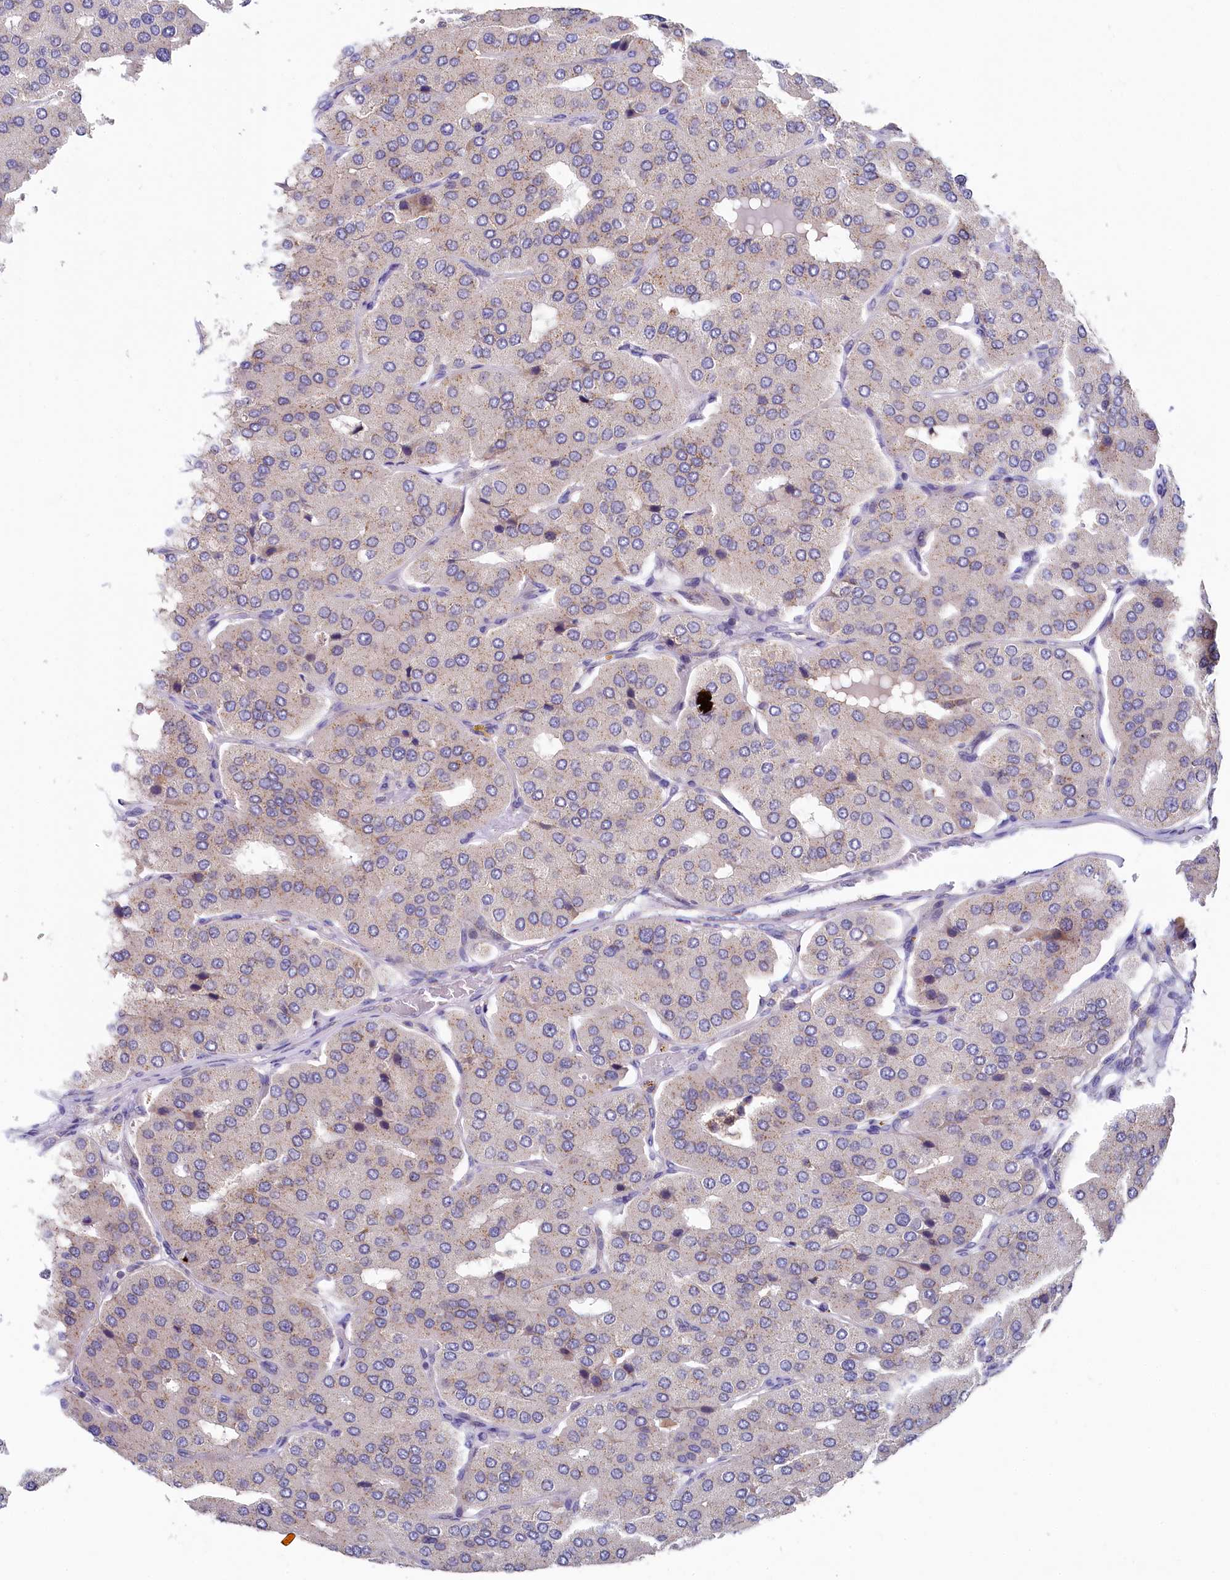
{"staining": {"intensity": "negative", "quantity": "none", "location": "none"}, "tissue": "parathyroid gland", "cell_type": "Glandular cells", "image_type": "normal", "snomed": [{"axis": "morphology", "description": "Normal tissue, NOS"}, {"axis": "morphology", "description": "Adenoma, NOS"}, {"axis": "topography", "description": "Parathyroid gland"}], "caption": "A high-resolution photomicrograph shows immunohistochemistry (IHC) staining of unremarkable parathyroid gland, which reveals no significant staining in glandular cells. (DAB (3,3'-diaminobenzidine) immunohistochemistry visualized using brightfield microscopy, high magnification).", "gene": "SPINK9", "patient": {"sex": "female", "age": 86}}